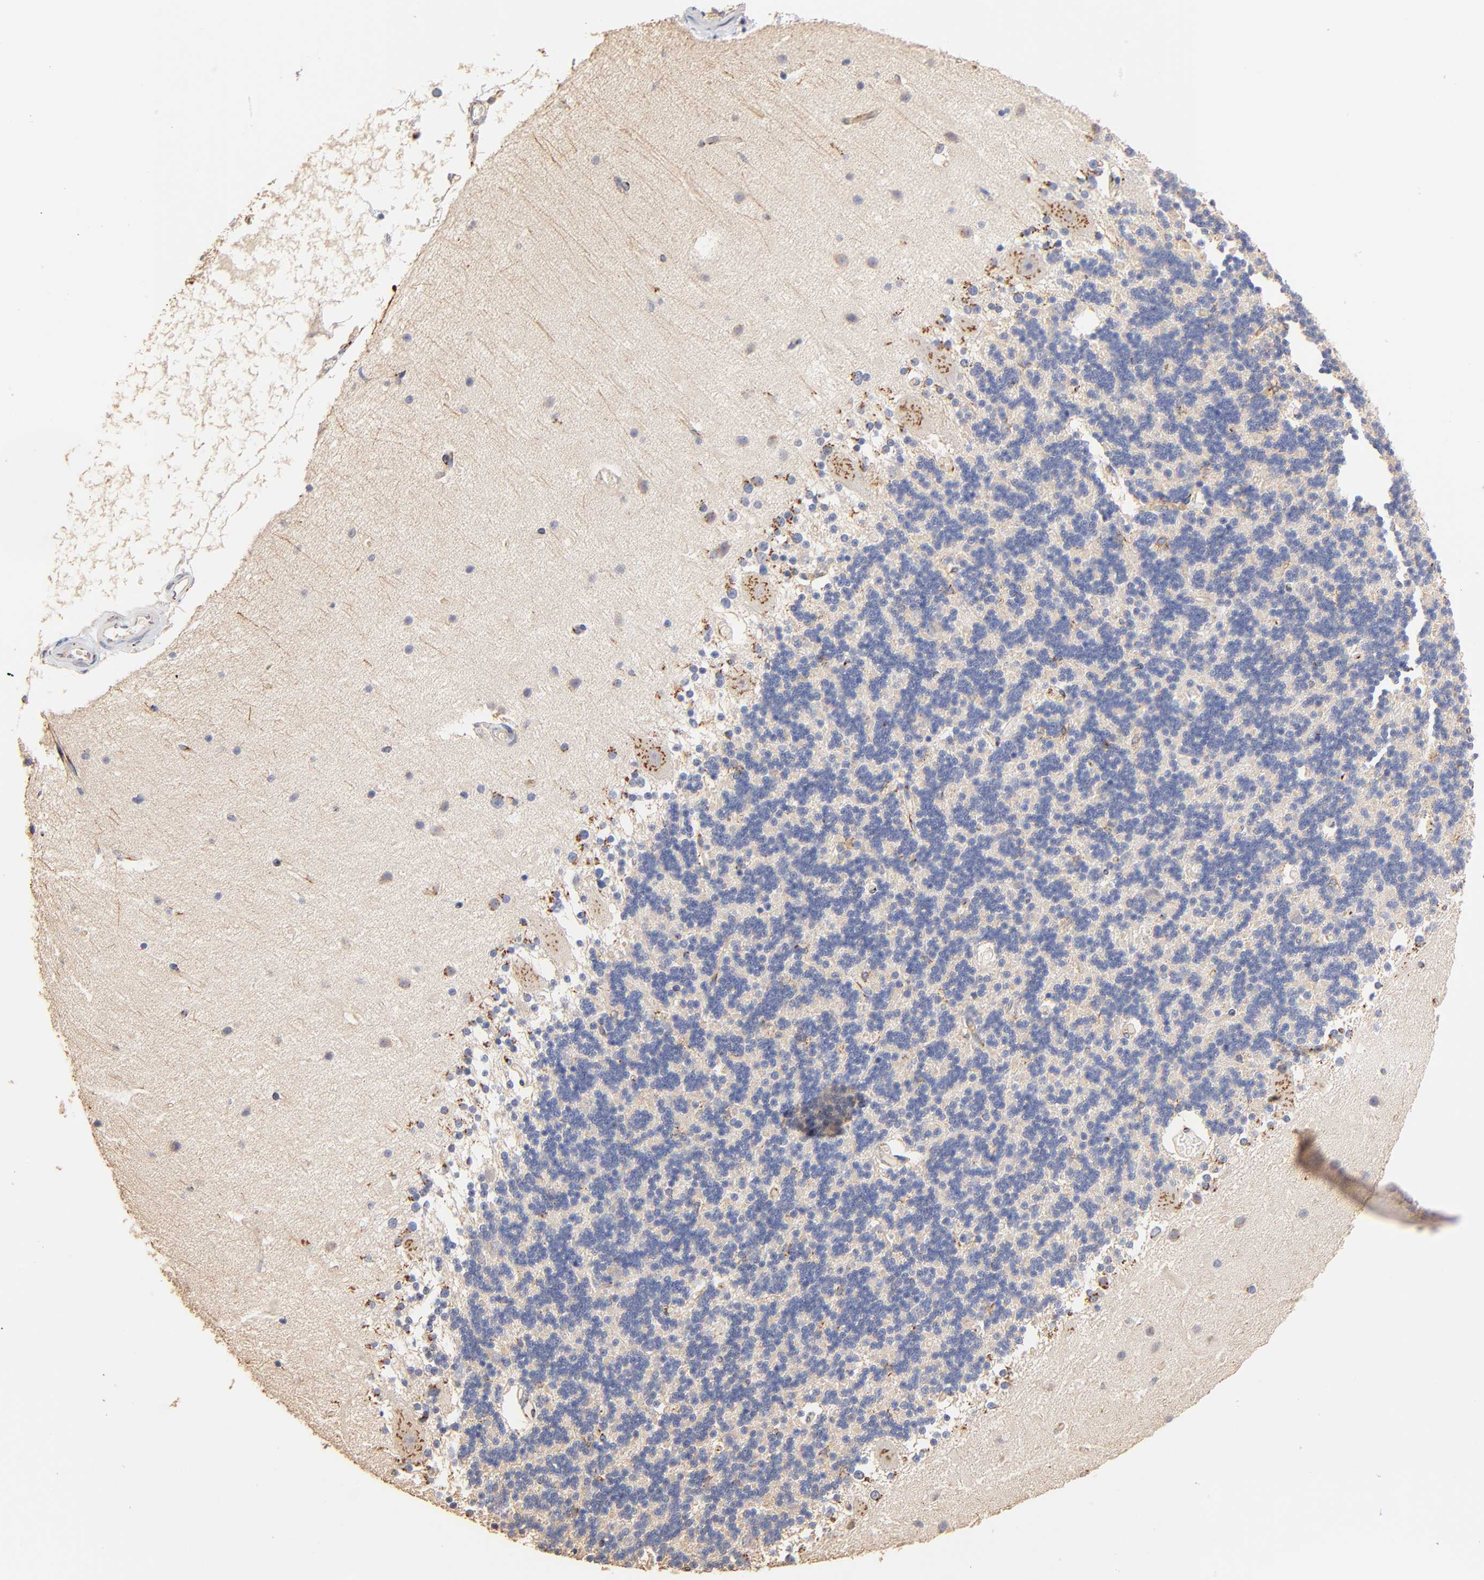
{"staining": {"intensity": "negative", "quantity": "none", "location": "none"}, "tissue": "cerebellum", "cell_type": "Cells in granular layer", "image_type": "normal", "snomed": [{"axis": "morphology", "description": "Normal tissue, NOS"}, {"axis": "topography", "description": "Cerebellum"}], "caption": "Unremarkable cerebellum was stained to show a protein in brown. There is no significant expression in cells in granular layer. (Immunohistochemistry (ihc), brightfield microscopy, high magnification).", "gene": "FMNL3", "patient": {"sex": "female", "age": 54}}